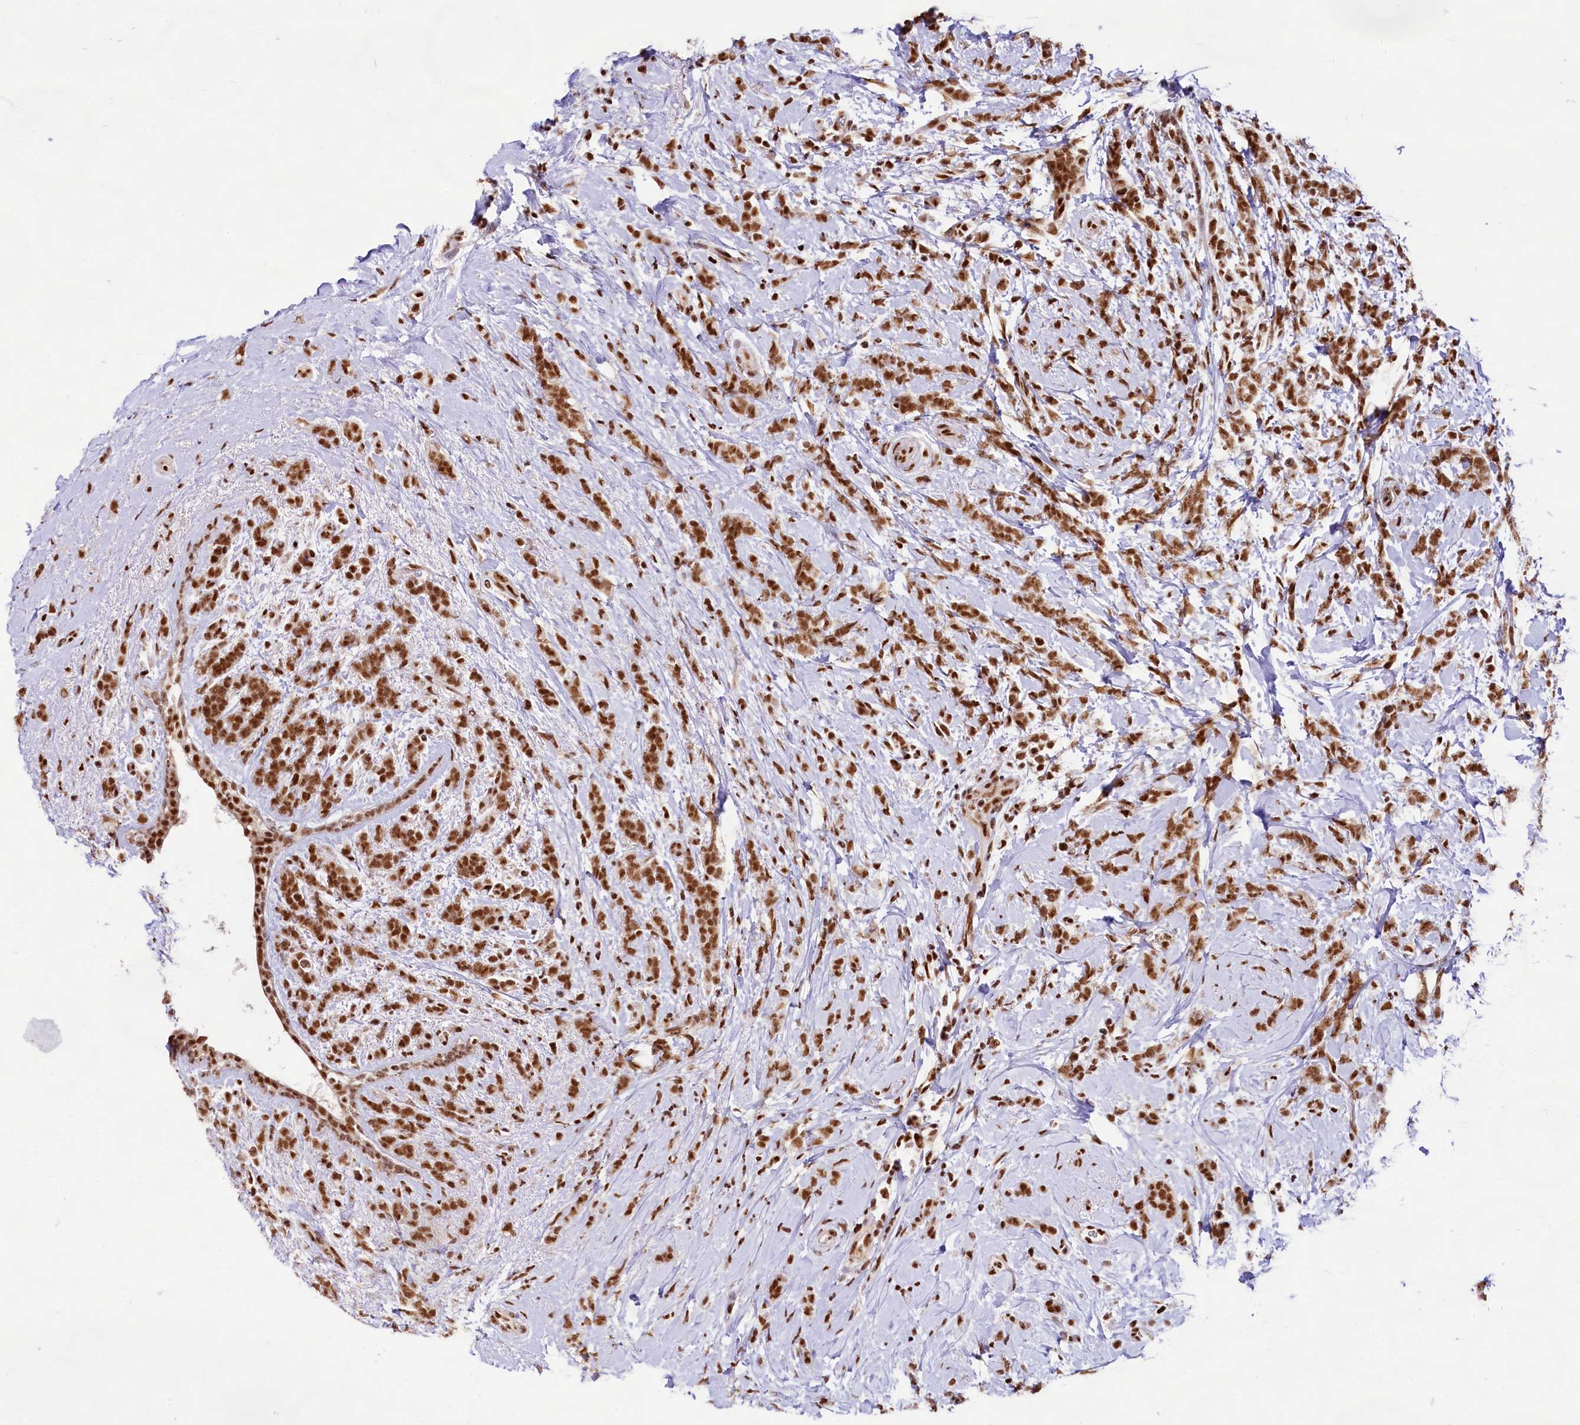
{"staining": {"intensity": "strong", "quantity": ">75%", "location": "nuclear"}, "tissue": "breast cancer", "cell_type": "Tumor cells", "image_type": "cancer", "snomed": [{"axis": "morphology", "description": "Lobular carcinoma"}, {"axis": "topography", "description": "Breast"}], "caption": "Immunohistochemical staining of human lobular carcinoma (breast) exhibits high levels of strong nuclear expression in approximately >75% of tumor cells.", "gene": "HIRA", "patient": {"sex": "female", "age": 58}}